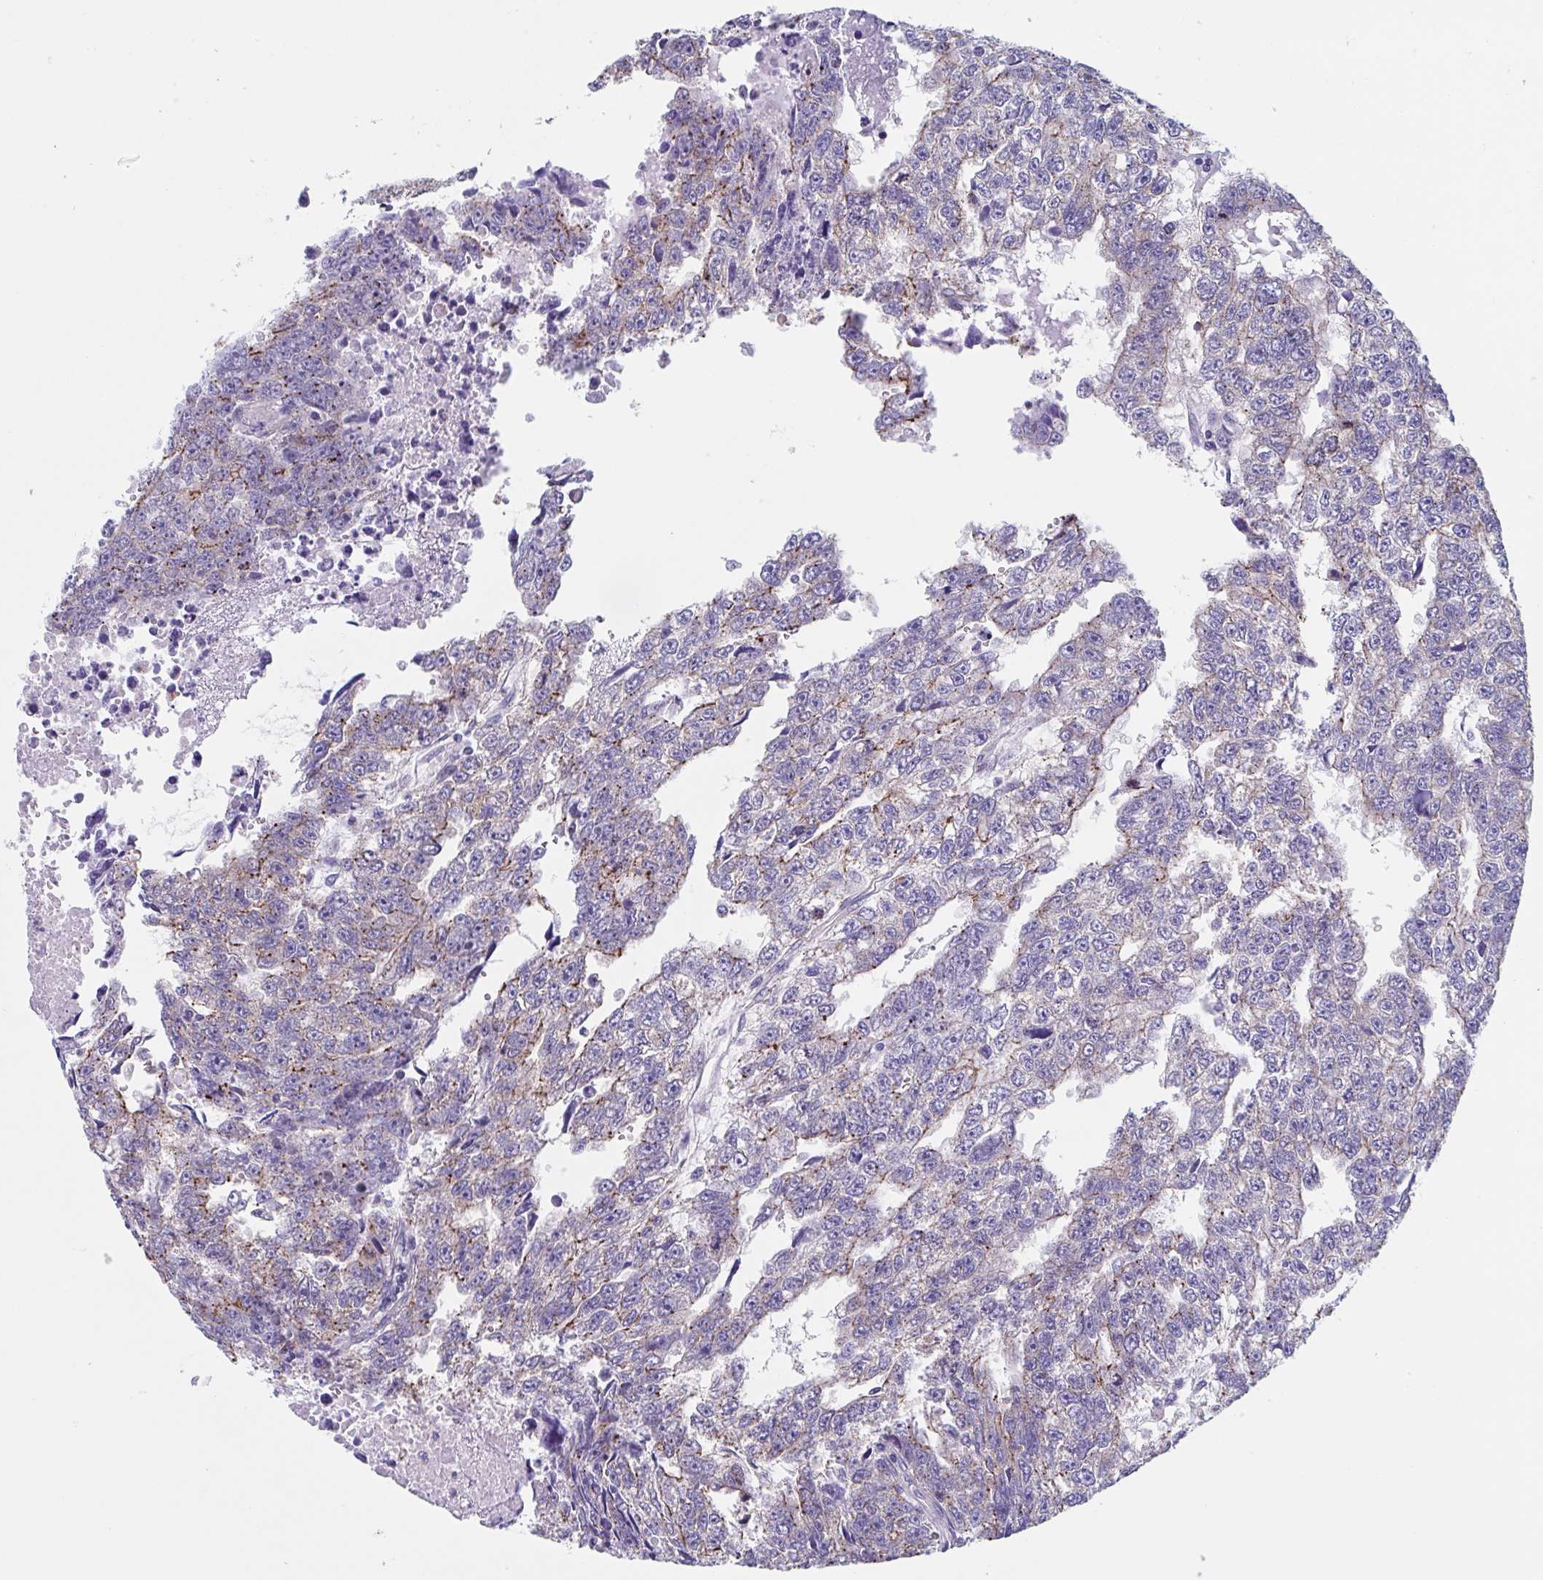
{"staining": {"intensity": "moderate", "quantity": "<25%", "location": "cytoplasmic/membranous"}, "tissue": "testis cancer", "cell_type": "Tumor cells", "image_type": "cancer", "snomed": [{"axis": "morphology", "description": "Carcinoma, Embryonal, NOS"}, {"axis": "topography", "description": "Testis"}], "caption": "Protein expression analysis of human embryonal carcinoma (testis) reveals moderate cytoplasmic/membranous positivity in about <25% of tumor cells.", "gene": "CHMP5", "patient": {"sex": "male", "age": 20}}